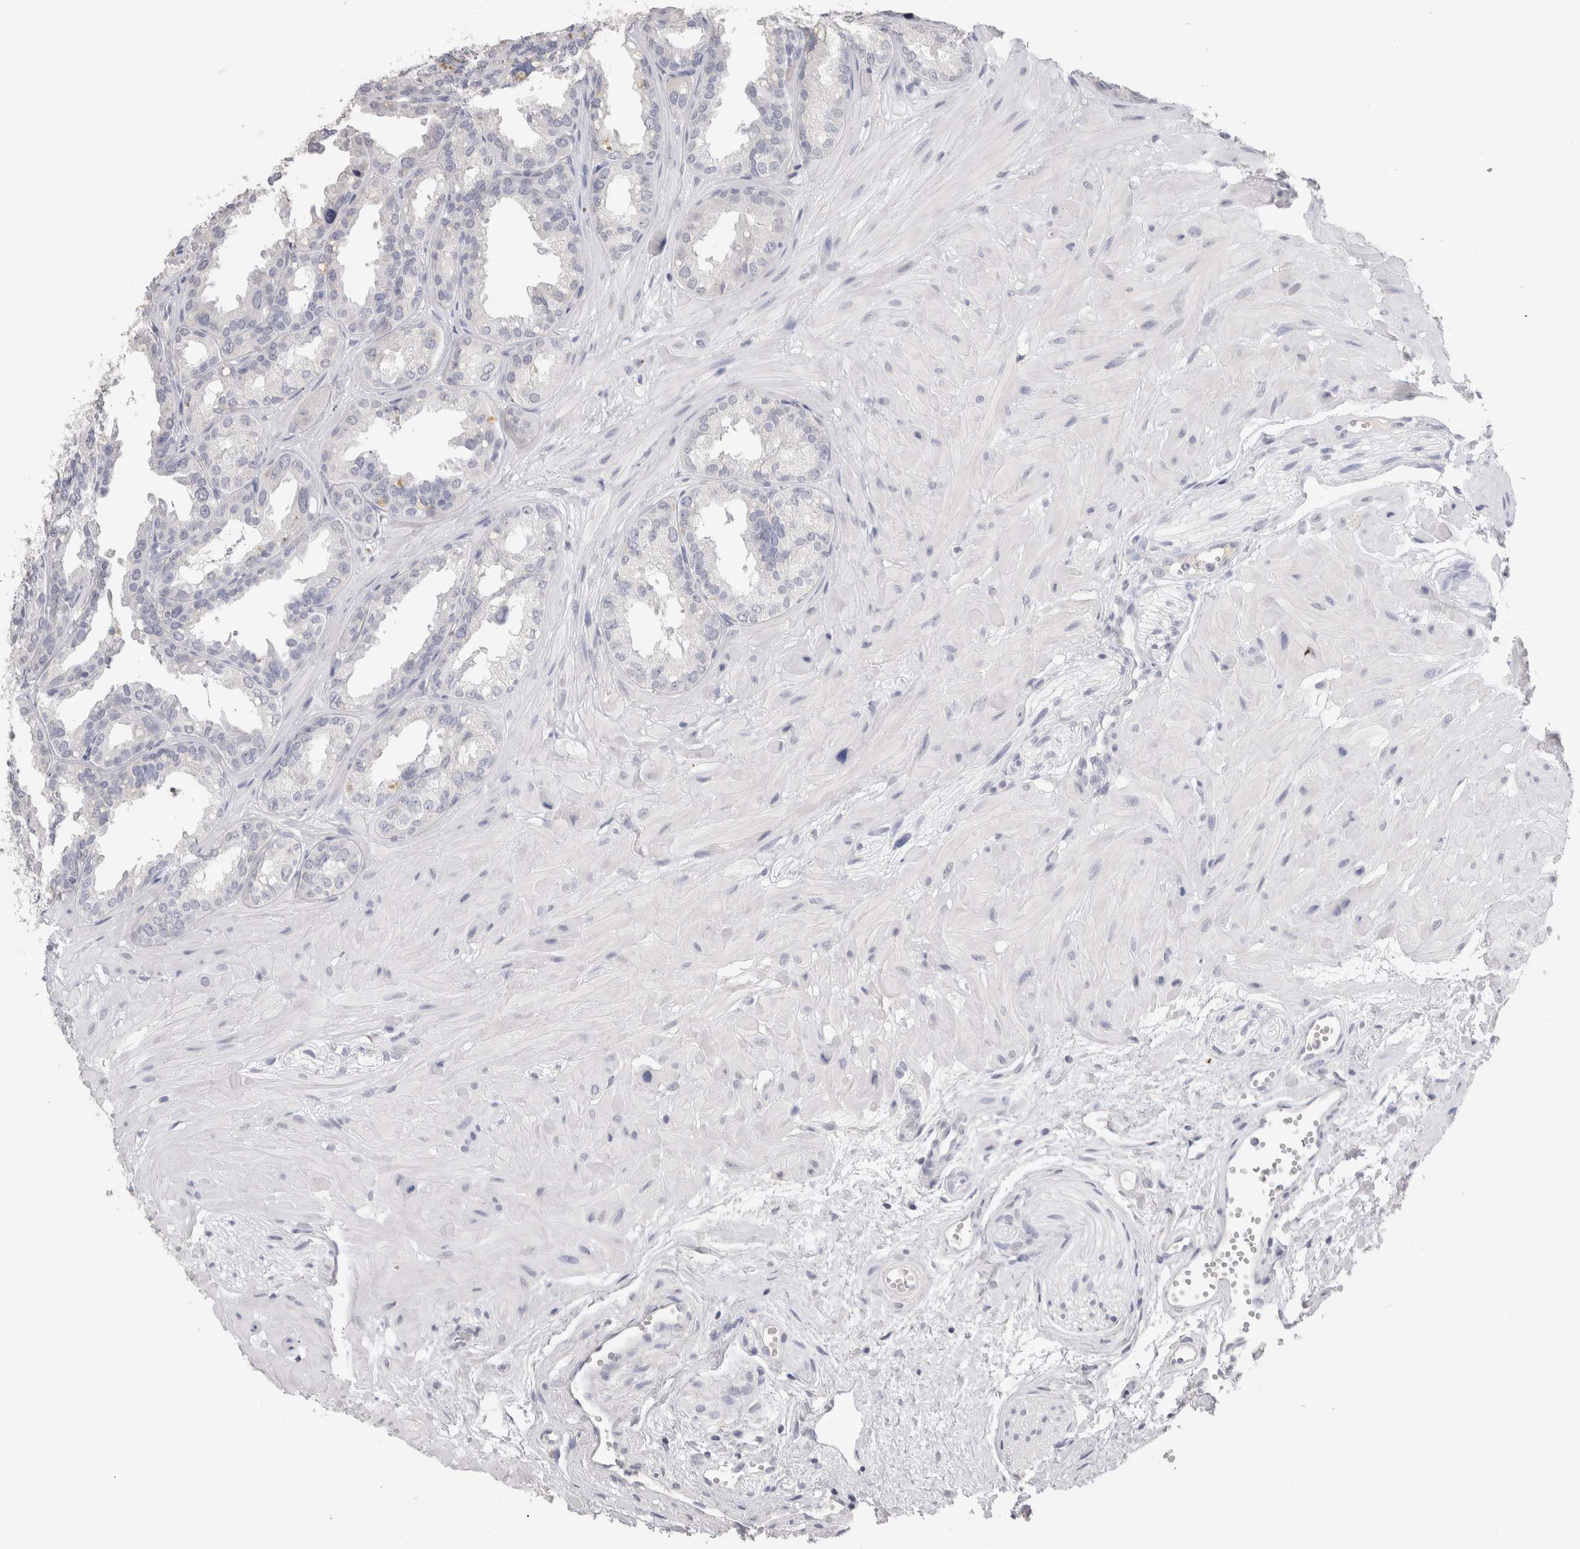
{"staining": {"intensity": "negative", "quantity": "none", "location": "none"}, "tissue": "seminal vesicle", "cell_type": "Glandular cells", "image_type": "normal", "snomed": [{"axis": "morphology", "description": "Normal tissue, NOS"}, {"axis": "topography", "description": "Prostate"}, {"axis": "topography", "description": "Seminal veicle"}], "caption": "A high-resolution micrograph shows IHC staining of unremarkable seminal vesicle, which shows no significant positivity in glandular cells. The staining was performed using DAB (3,3'-diaminobenzidine) to visualize the protein expression in brown, while the nuclei were stained in blue with hematoxylin (Magnification: 20x).", "gene": "LAMP3", "patient": {"sex": "male", "age": 51}}